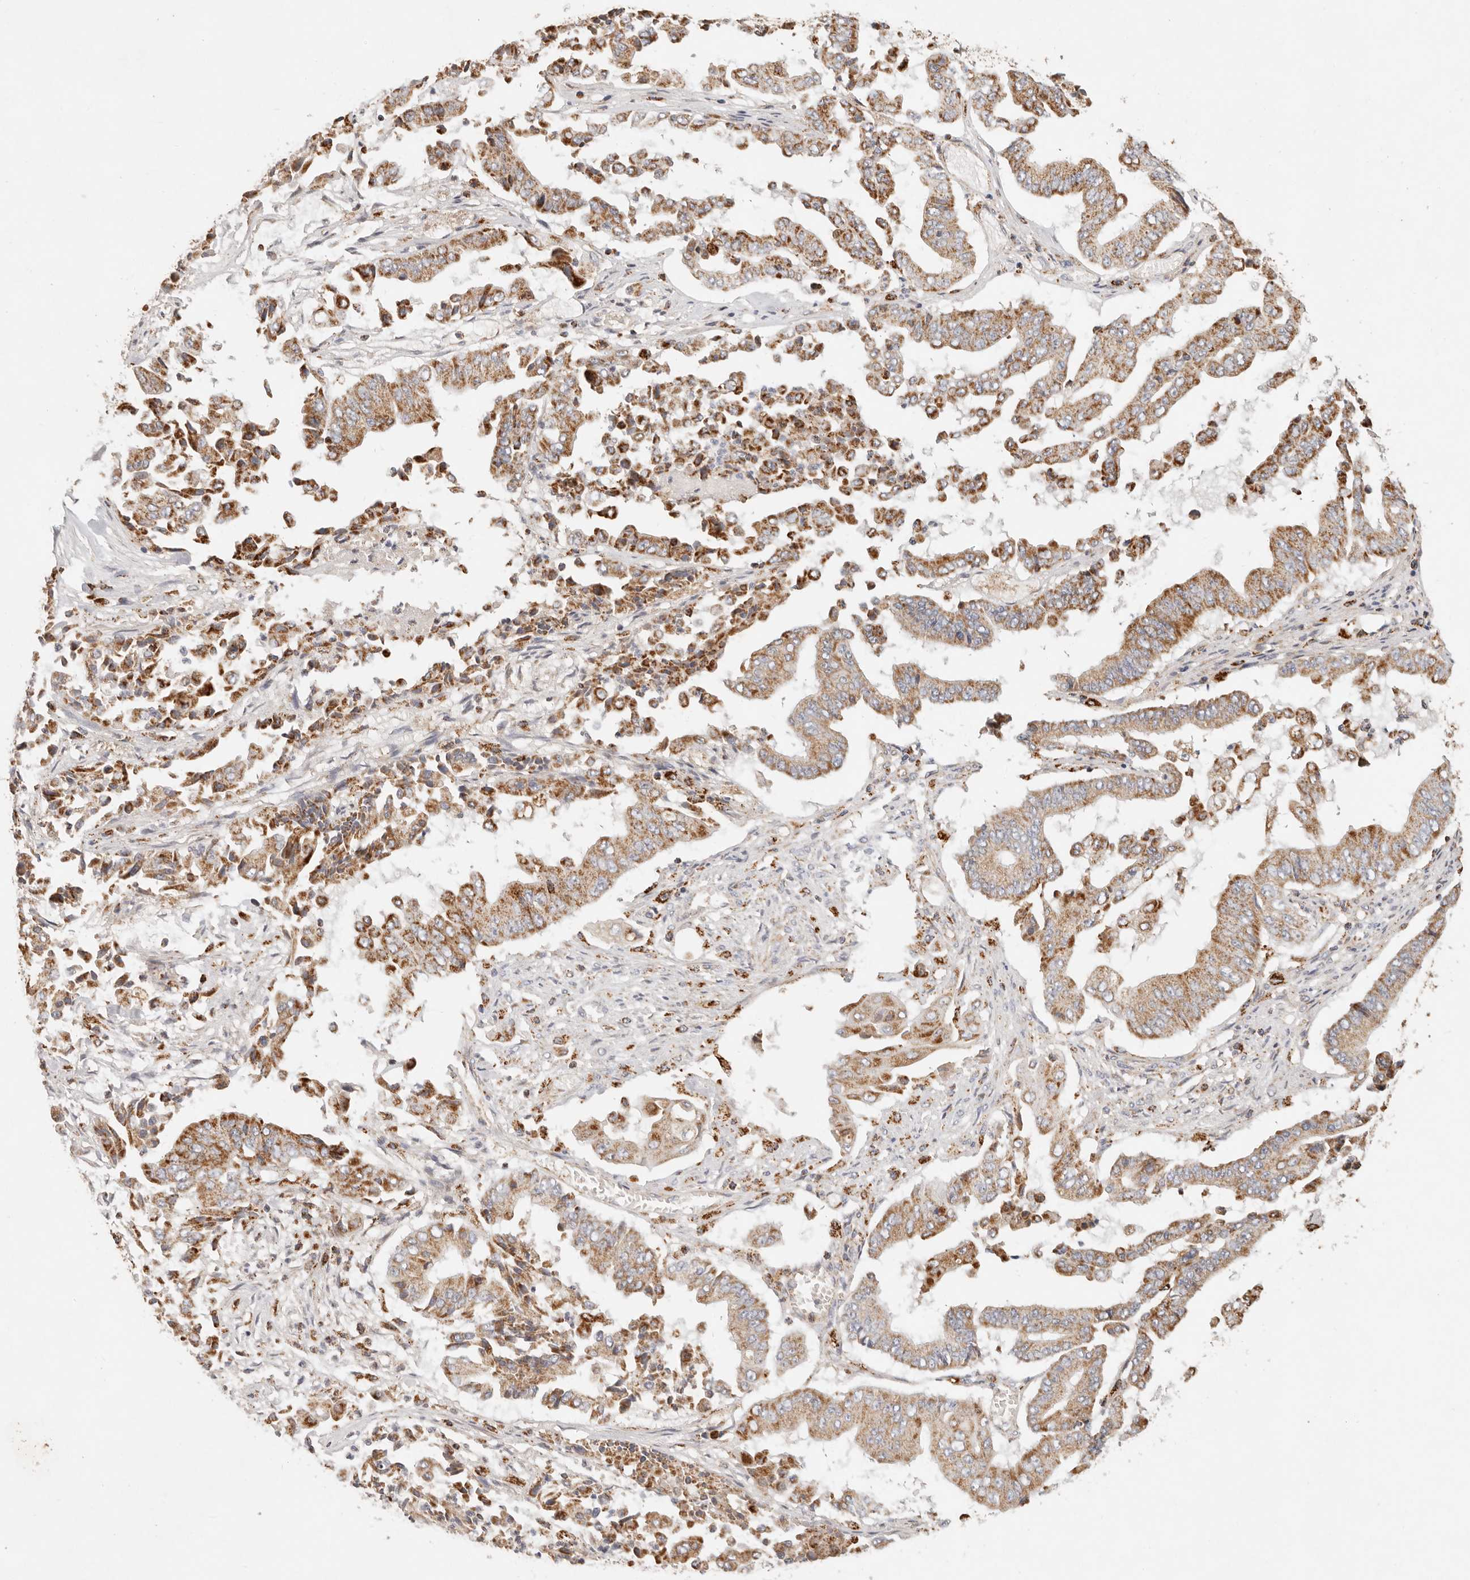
{"staining": {"intensity": "strong", "quantity": ">75%", "location": "cytoplasmic/membranous"}, "tissue": "pancreatic cancer", "cell_type": "Tumor cells", "image_type": "cancer", "snomed": [{"axis": "morphology", "description": "Adenocarcinoma, NOS"}, {"axis": "topography", "description": "Pancreas"}], "caption": "This is a photomicrograph of immunohistochemistry staining of pancreatic cancer (adenocarcinoma), which shows strong expression in the cytoplasmic/membranous of tumor cells.", "gene": "ARHGEF10L", "patient": {"sex": "female", "age": 77}}